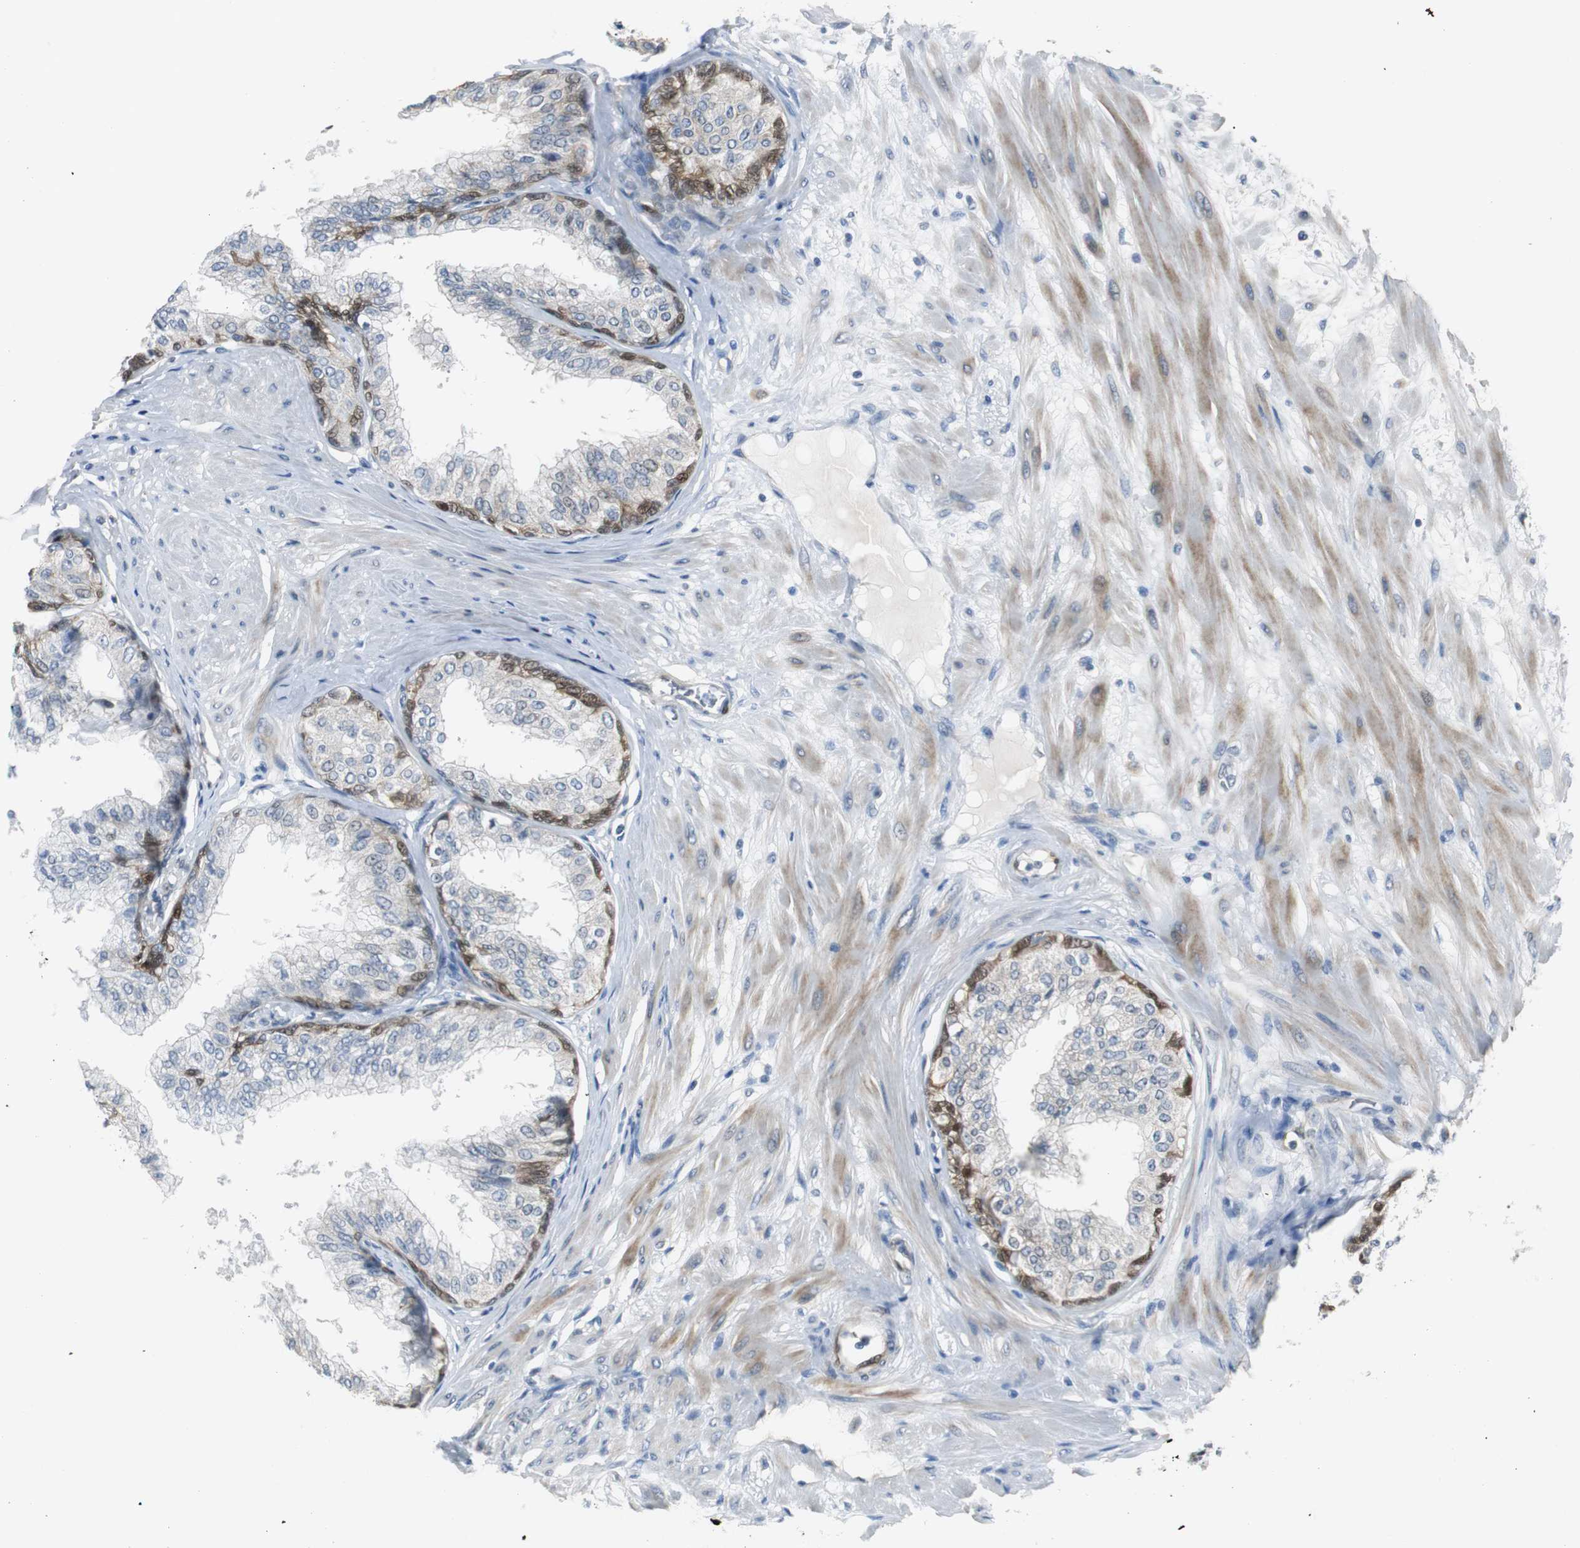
{"staining": {"intensity": "strong", "quantity": "<25%", "location": "cytoplasmic/membranous,nuclear"}, "tissue": "prostate", "cell_type": "Glandular cells", "image_type": "normal", "snomed": [{"axis": "morphology", "description": "Normal tissue, NOS"}, {"axis": "topography", "description": "Prostate"}, {"axis": "topography", "description": "Seminal veicle"}], "caption": "IHC (DAB (3,3'-diaminobenzidine)) staining of normal prostate displays strong cytoplasmic/membranous,nuclear protein expression in about <25% of glandular cells. The staining is performed using DAB (3,3'-diaminobenzidine) brown chromogen to label protein expression. The nuclei are counter-stained blue using hematoxylin.", "gene": "FHL2", "patient": {"sex": "male", "age": 60}}